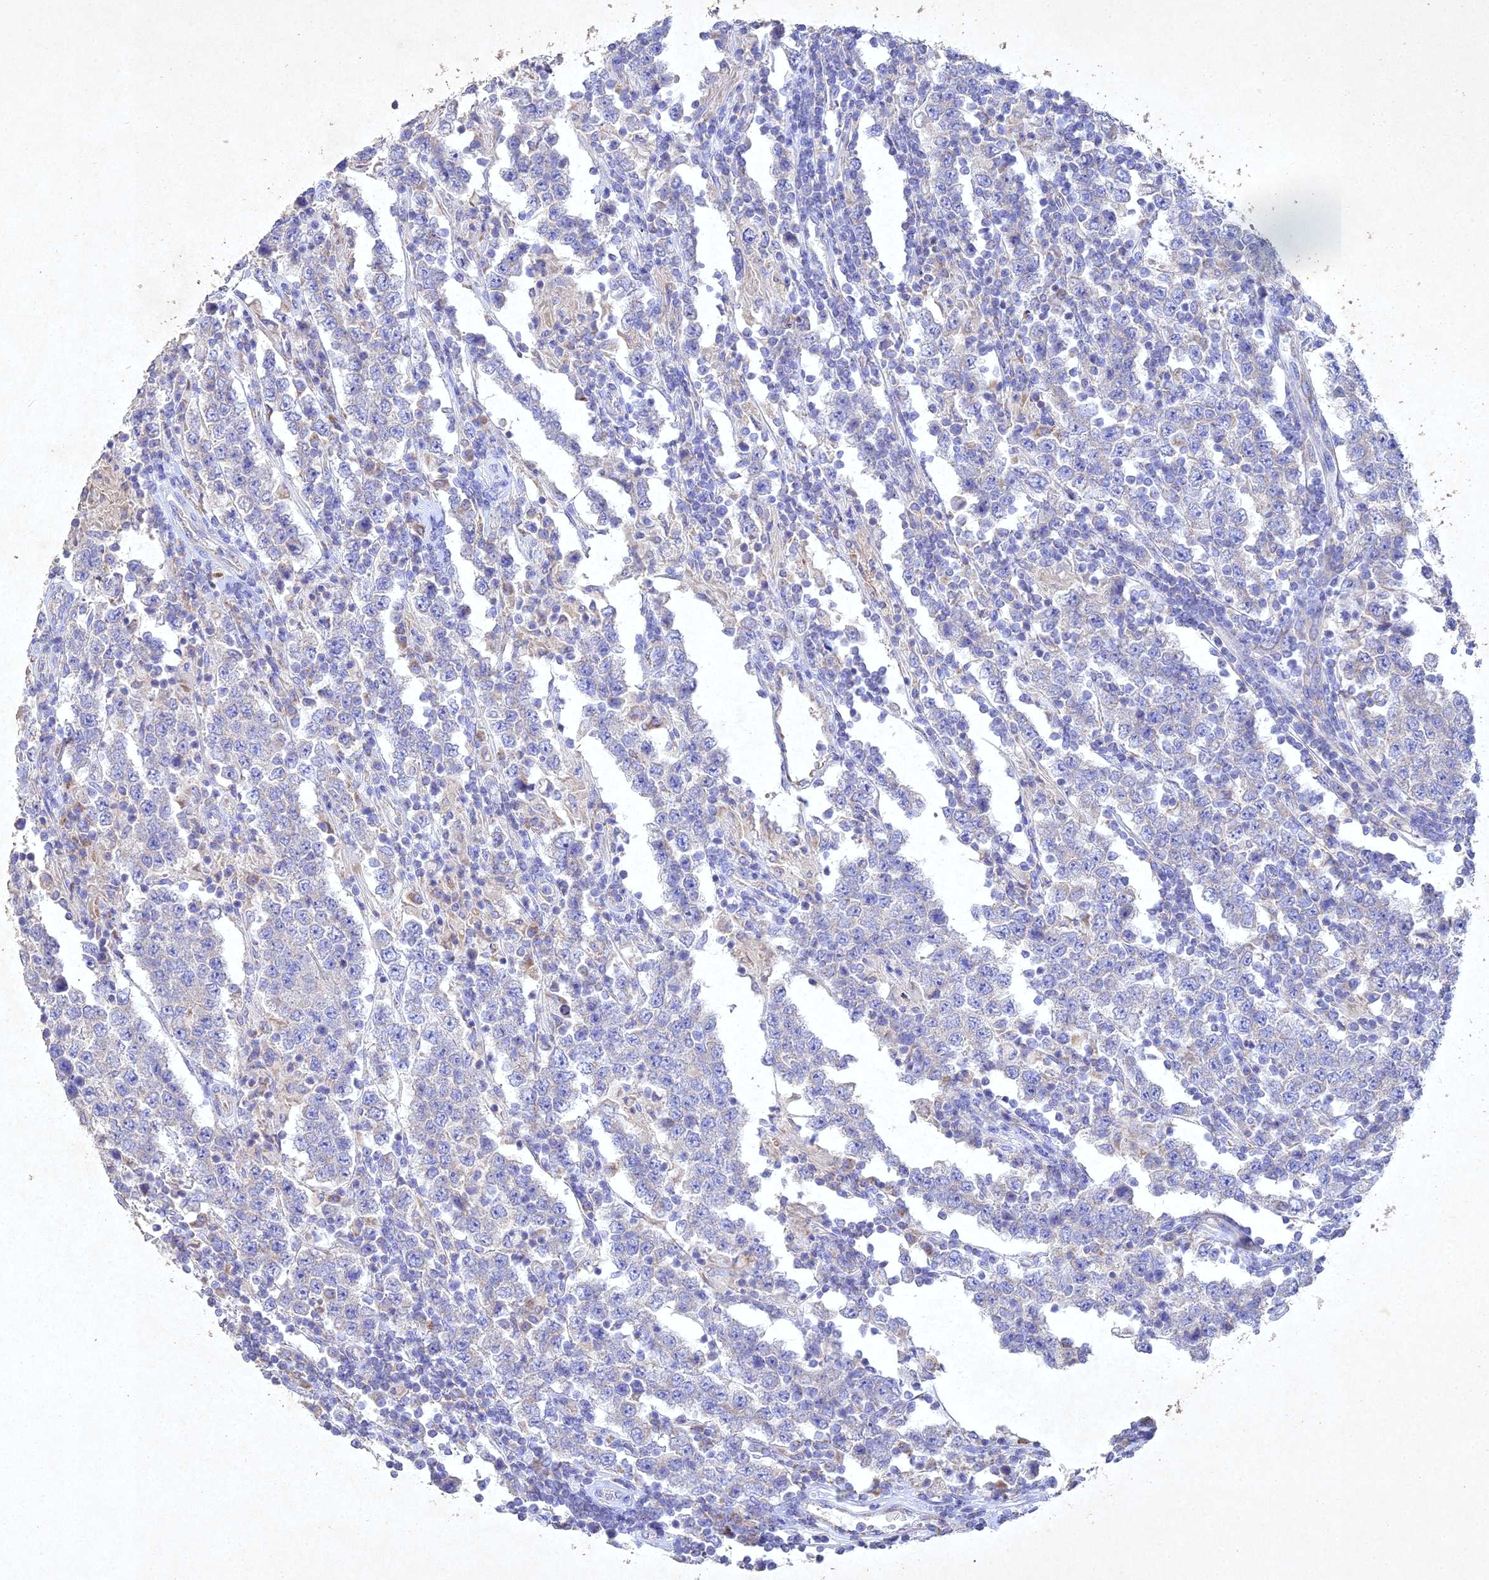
{"staining": {"intensity": "negative", "quantity": "none", "location": "none"}, "tissue": "testis cancer", "cell_type": "Tumor cells", "image_type": "cancer", "snomed": [{"axis": "morphology", "description": "Normal tissue, NOS"}, {"axis": "morphology", "description": "Urothelial carcinoma, High grade"}, {"axis": "morphology", "description": "Seminoma, NOS"}, {"axis": "morphology", "description": "Carcinoma, Embryonal, NOS"}, {"axis": "topography", "description": "Urinary bladder"}, {"axis": "topography", "description": "Testis"}], "caption": "Immunohistochemistry image of neoplastic tissue: testis urothelial carcinoma (high-grade) stained with DAB (3,3'-diaminobenzidine) exhibits no significant protein expression in tumor cells.", "gene": "NDUFV1", "patient": {"sex": "male", "age": 41}}